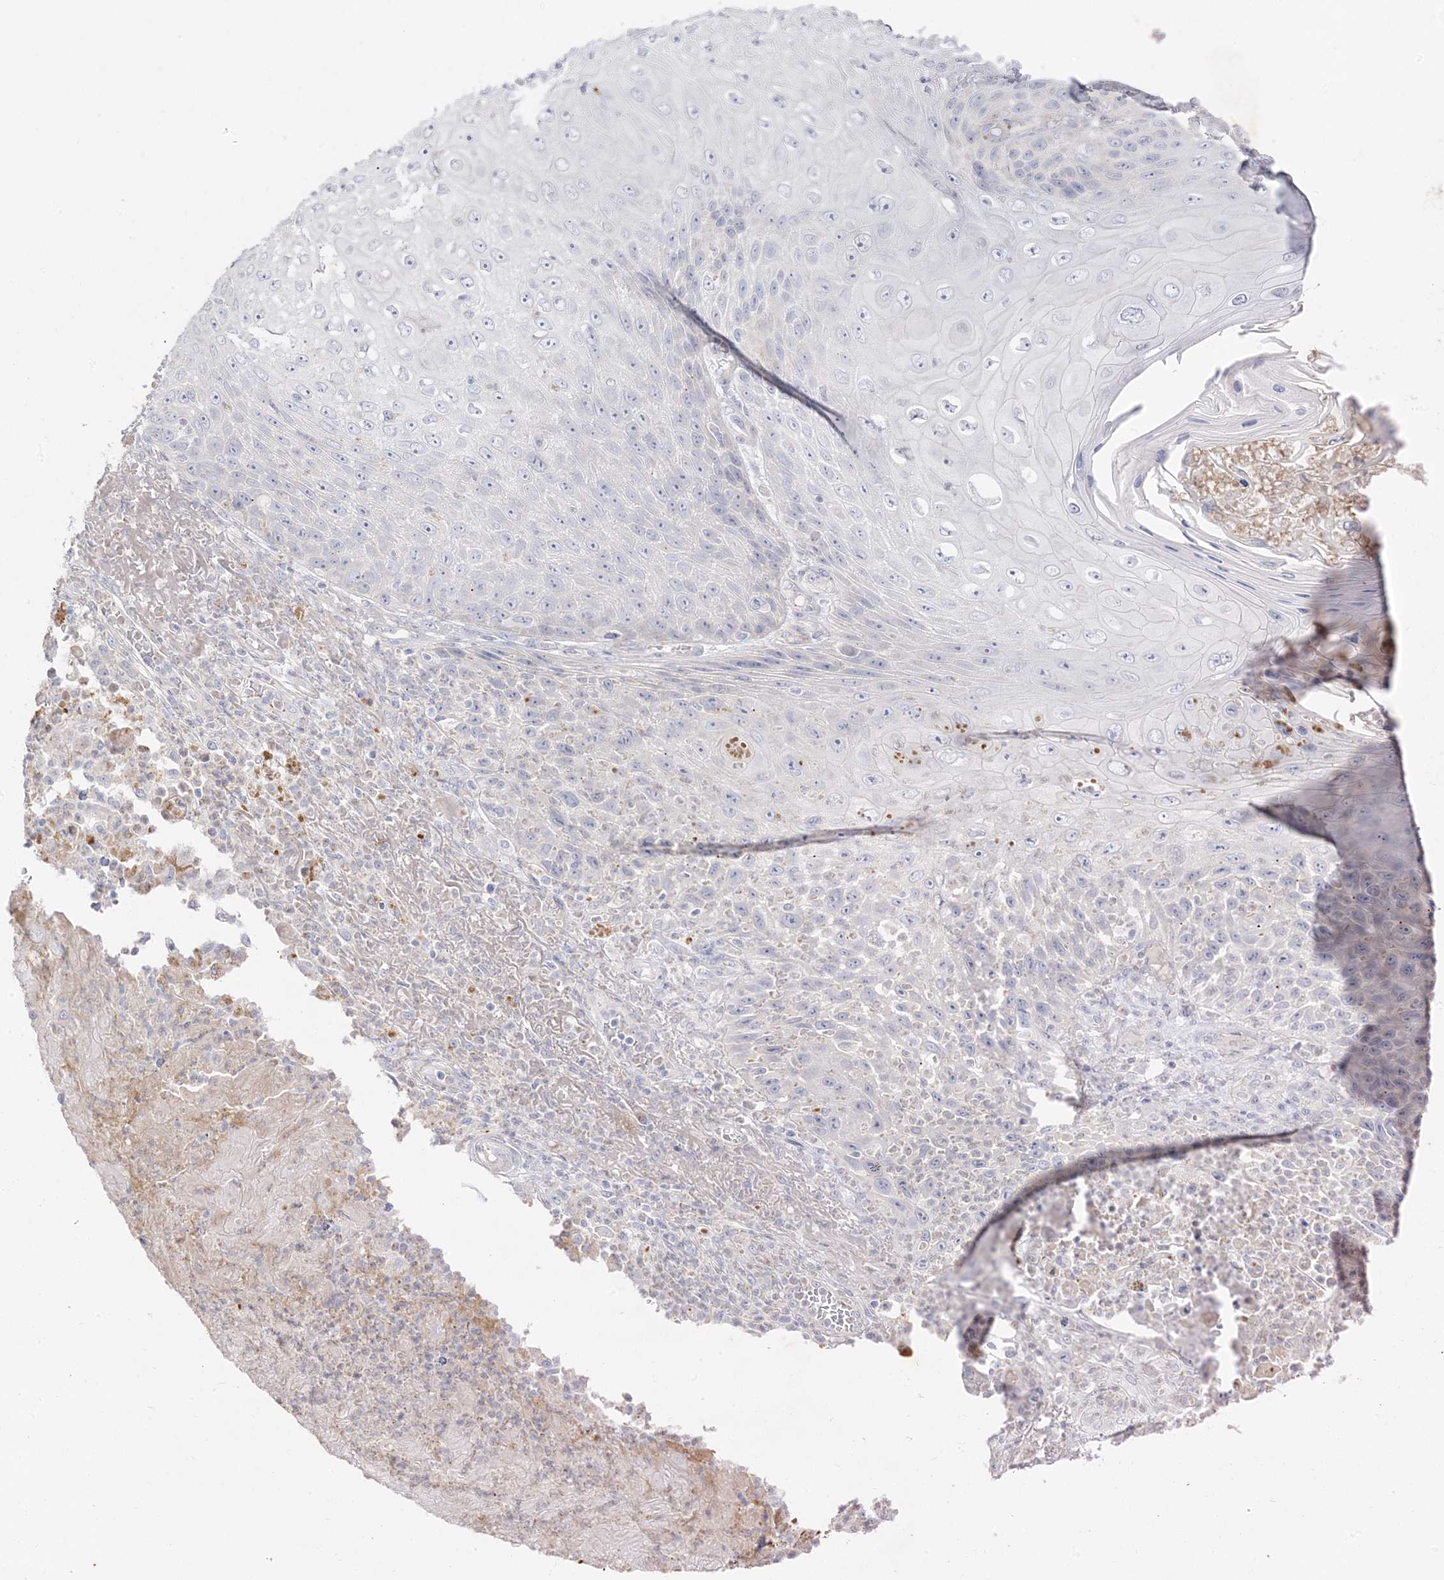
{"staining": {"intensity": "negative", "quantity": "none", "location": "none"}, "tissue": "skin cancer", "cell_type": "Tumor cells", "image_type": "cancer", "snomed": [{"axis": "morphology", "description": "Squamous cell carcinoma, NOS"}, {"axis": "topography", "description": "Skin"}], "caption": "This is an immunohistochemistry (IHC) histopathology image of human squamous cell carcinoma (skin). There is no positivity in tumor cells.", "gene": "TRANK1", "patient": {"sex": "female", "age": 88}}